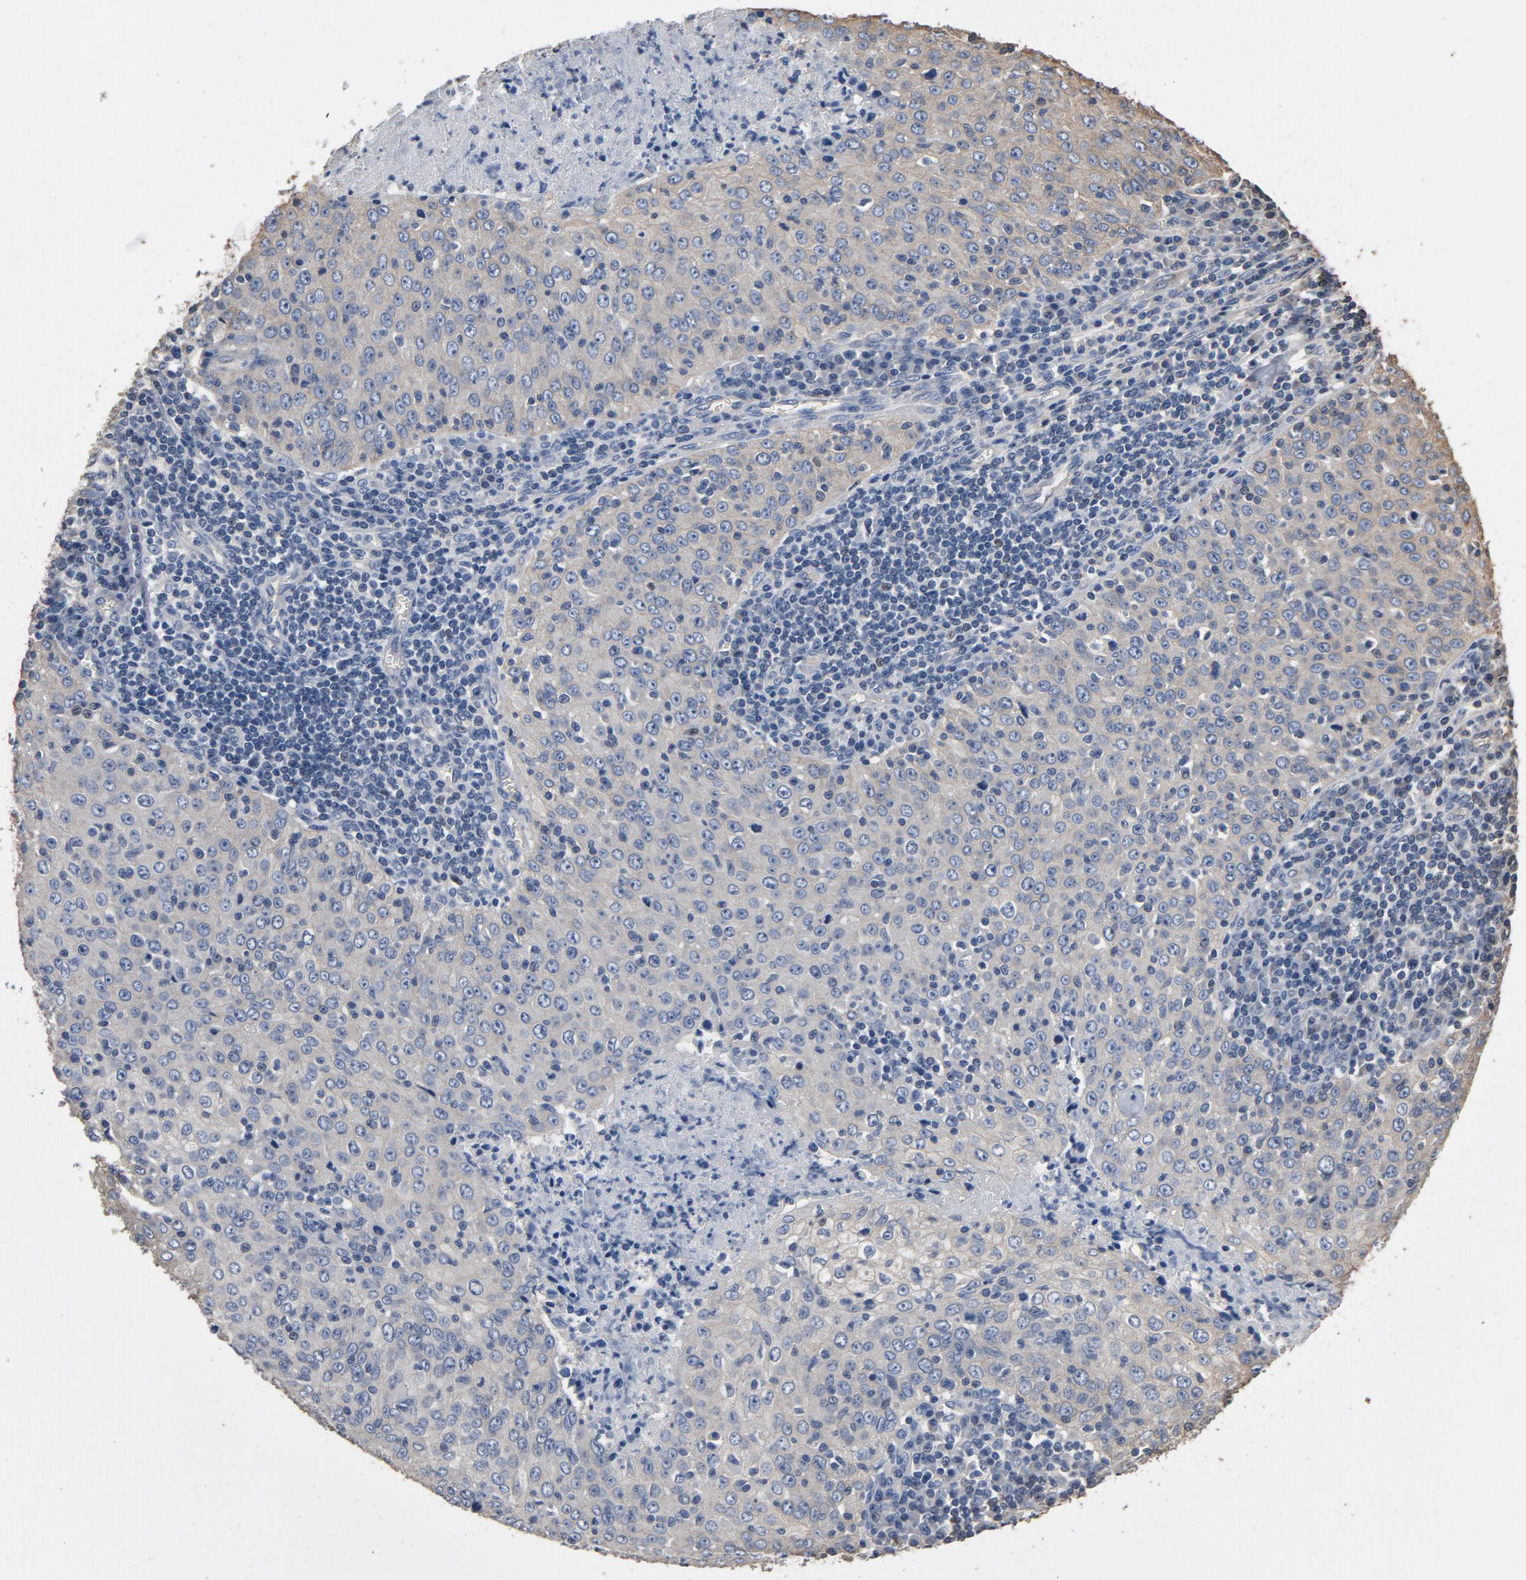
{"staining": {"intensity": "weak", "quantity": ">75%", "location": "cytoplasmic/membranous"}, "tissue": "cervical cancer", "cell_type": "Tumor cells", "image_type": "cancer", "snomed": [{"axis": "morphology", "description": "Squamous cell carcinoma, NOS"}, {"axis": "topography", "description": "Cervix"}], "caption": "Human squamous cell carcinoma (cervical) stained with a protein marker exhibits weak staining in tumor cells.", "gene": "SOX6", "patient": {"sex": "female", "age": 27}}